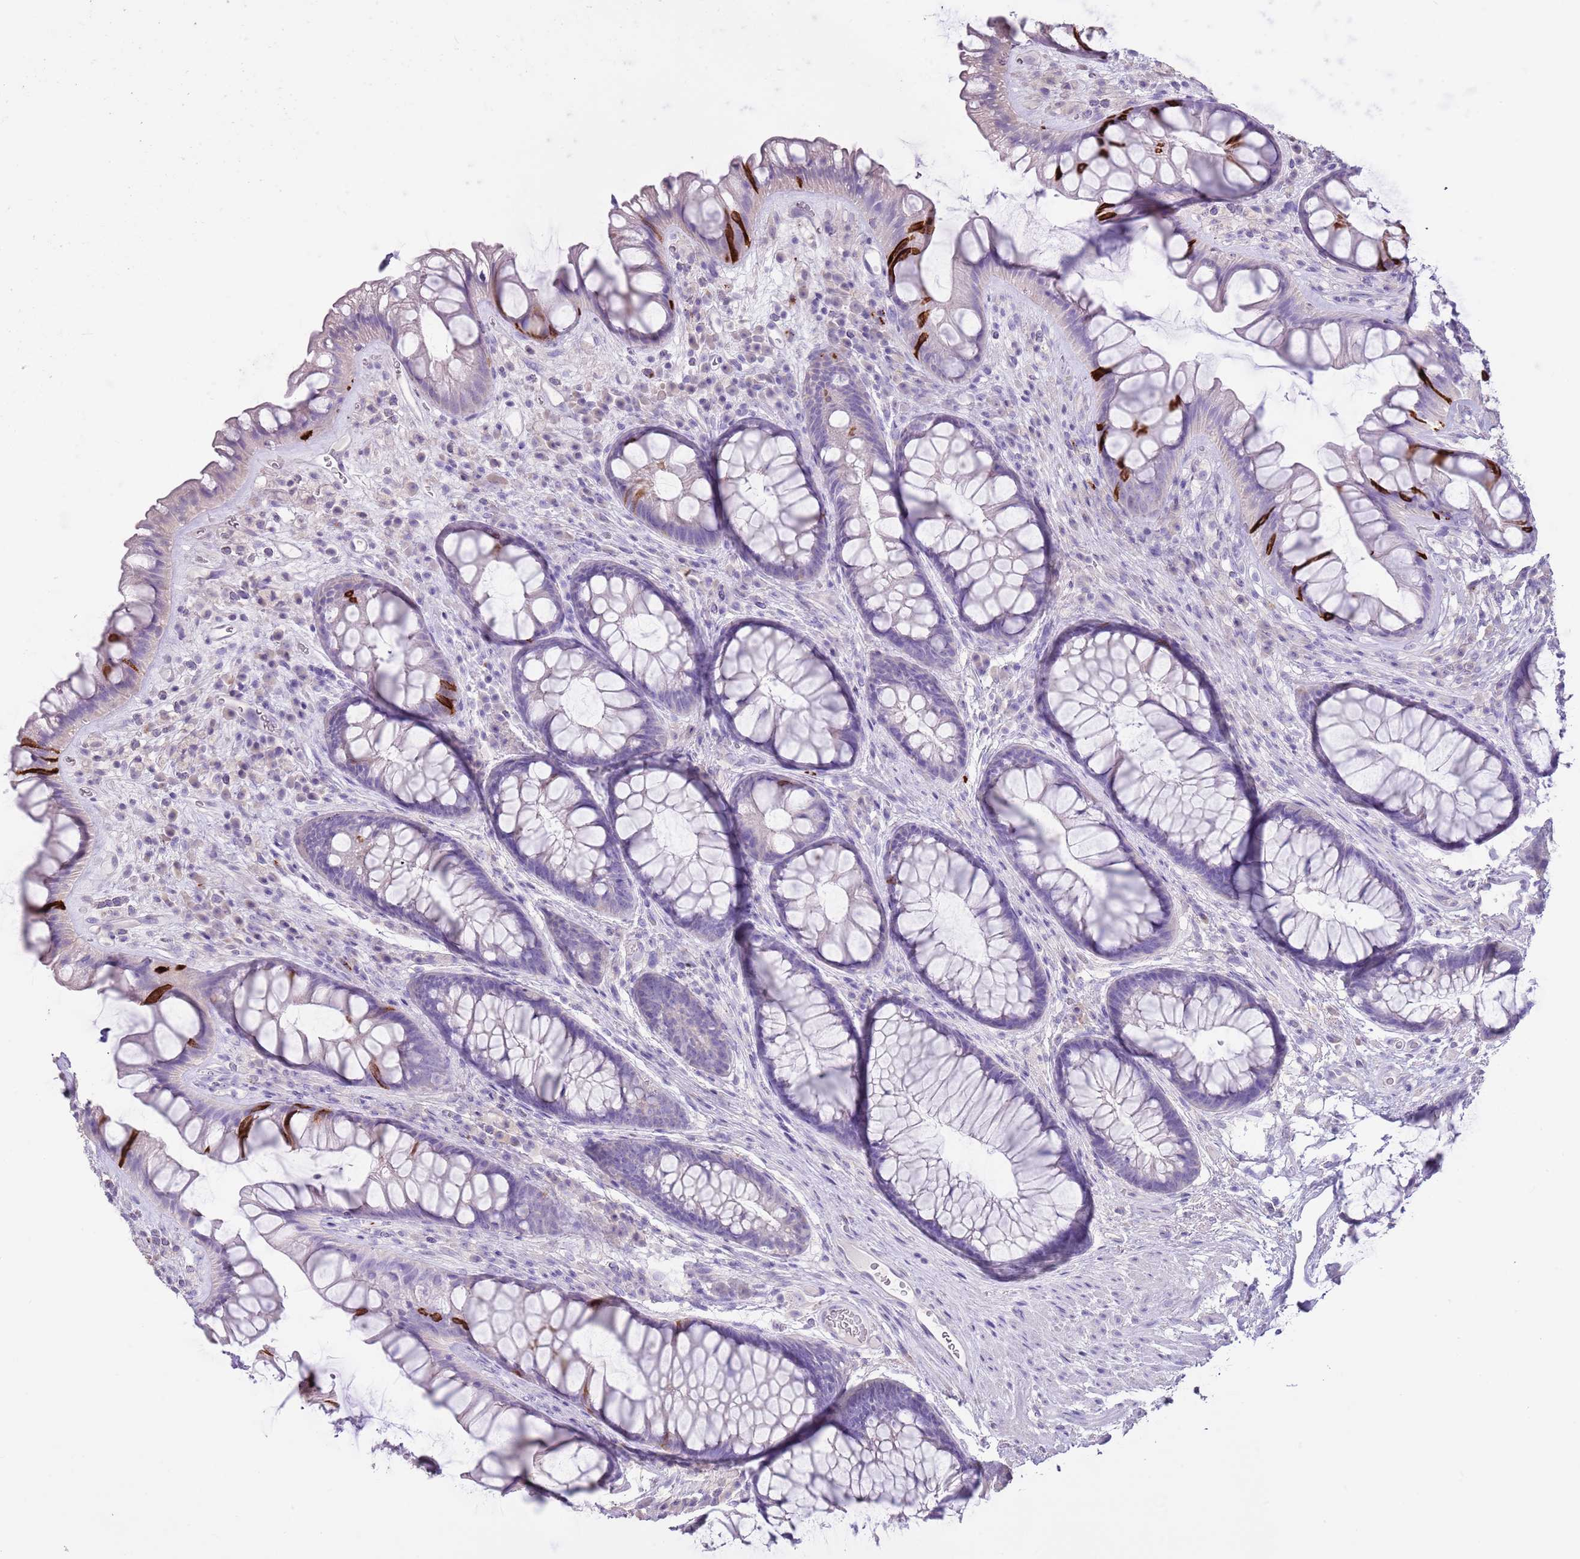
{"staining": {"intensity": "strong", "quantity": "<25%", "location": "cytoplasmic/membranous"}, "tissue": "rectum", "cell_type": "Glandular cells", "image_type": "normal", "snomed": [{"axis": "morphology", "description": "Normal tissue, NOS"}, {"axis": "topography", "description": "Rectum"}], "caption": "Human rectum stained with a brown dye reveals strong cytoplasmic/membranous positive positivity in about <25% of glandular cells.", "gene": "BLOC1S2", "patient": {"sex": "male", "age": 74}}